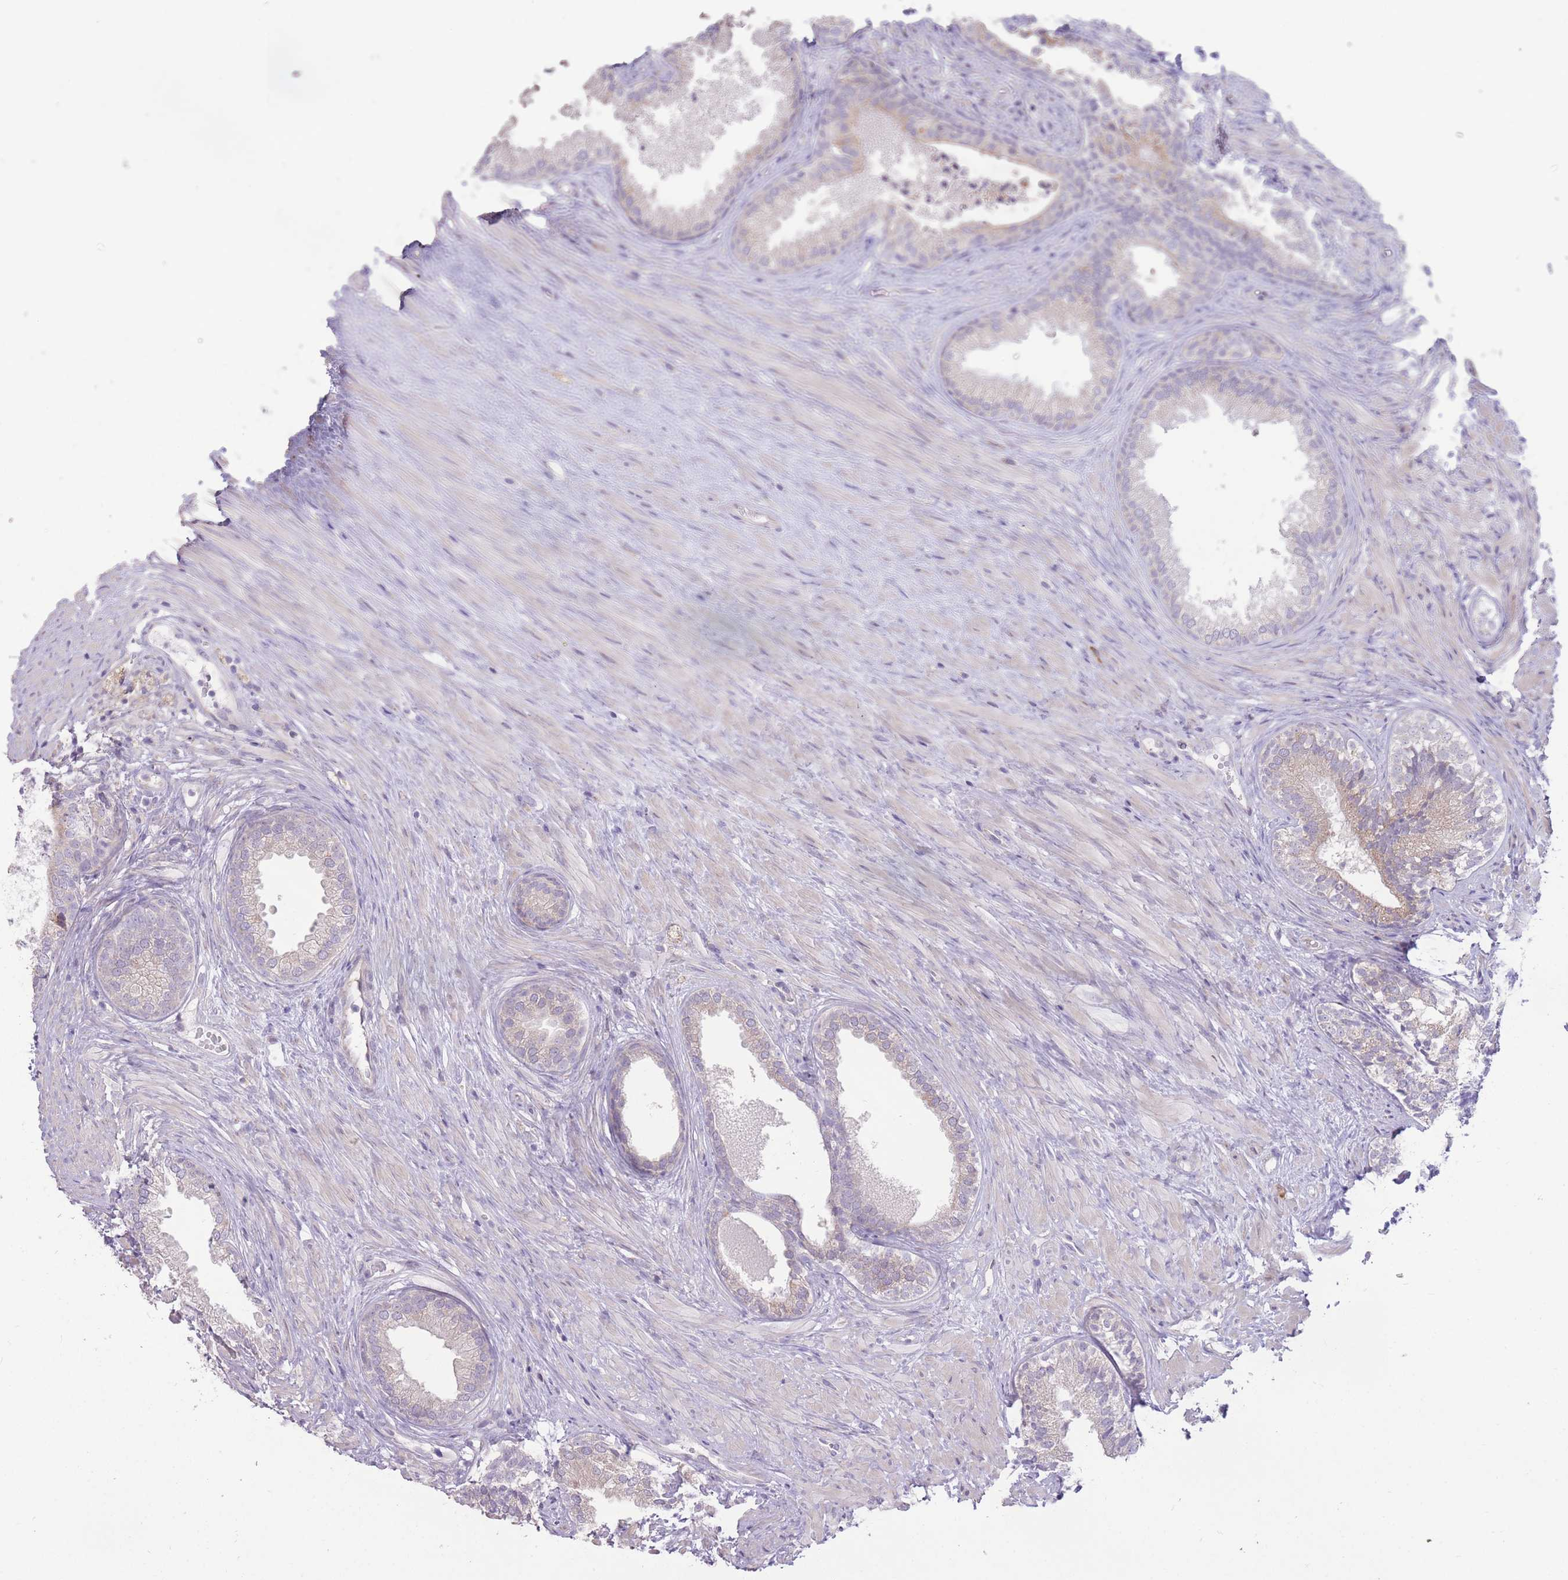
{"staining": {"intensity": "moderate", "quantity": "<25%", "location": "cytoplasmic/membranous"}, "tissue": "prostate", "cell_type": "Glandular cells", "image_type": "normal", "snomed": [{"axis": "morphology", "description": "Normal tissue, NOS"}, {"axis": "topography", "description": "Prostate"}], "caption": "Brown immunohistochemical staining in normal human prostate demonstrates moderate cytoplasmic/membranous staining in approximately <25% of glandular cells.", "gene": "TRAPPC5", "patient": {"sex": "male", "age": 76}}